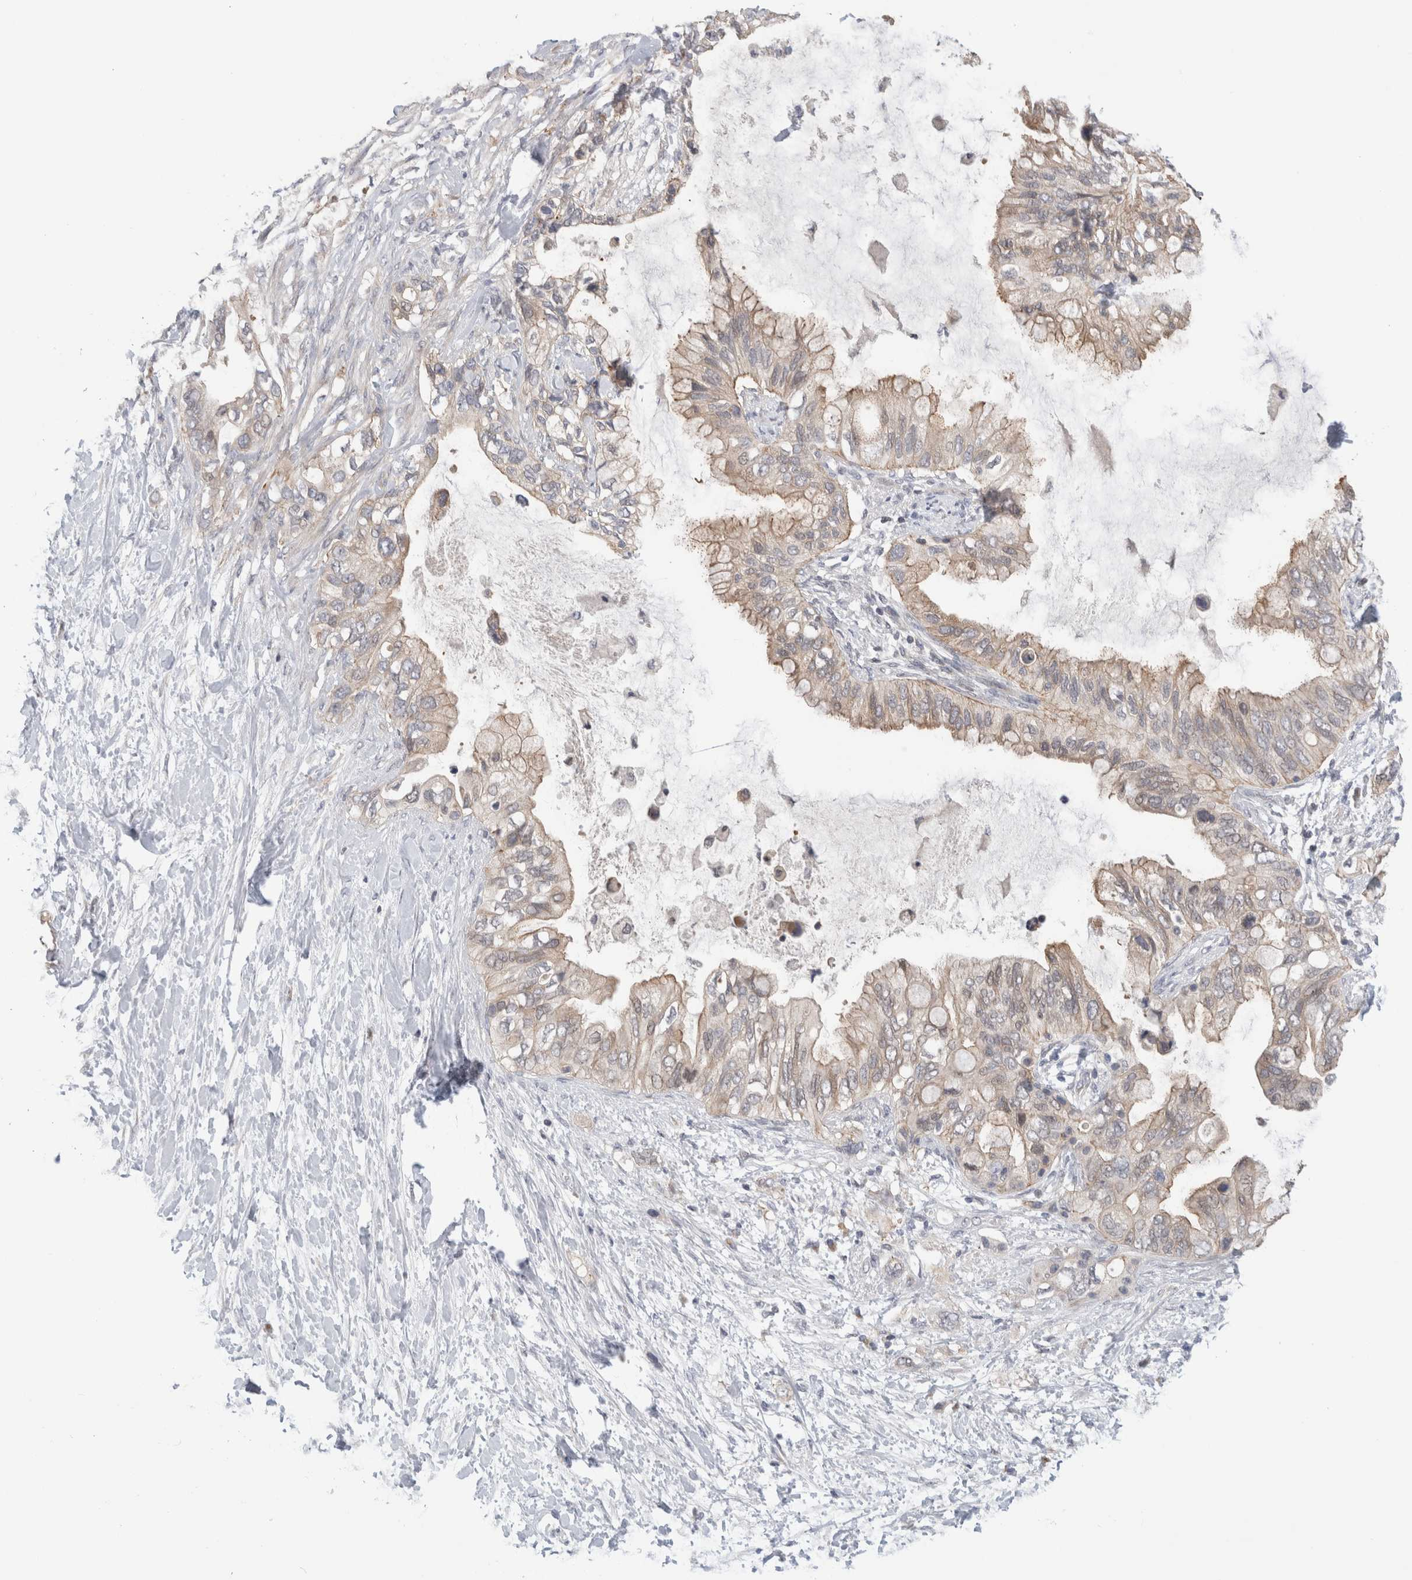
{"staining": {"intensity": "weak", "quantity": "<25%", "location": "cytoplasmic/membranous"}, "tissue": "pancreatic cancer", "cell_type": "Tumor cells", "image_type": "cancer", "snomed": [{"axis": "morphology", "description": "Adenocarcinoma, NOS"}, {"axis": "topography", "description": "Pancreas"}], "caption": "This is an immunohistochemistry (IHC) micrograph of pancreatic adenocarcinoma. There is no expression in tumor cells.", "gene": "SYTL5", "patient": {"sex": "female", "age": 56}}